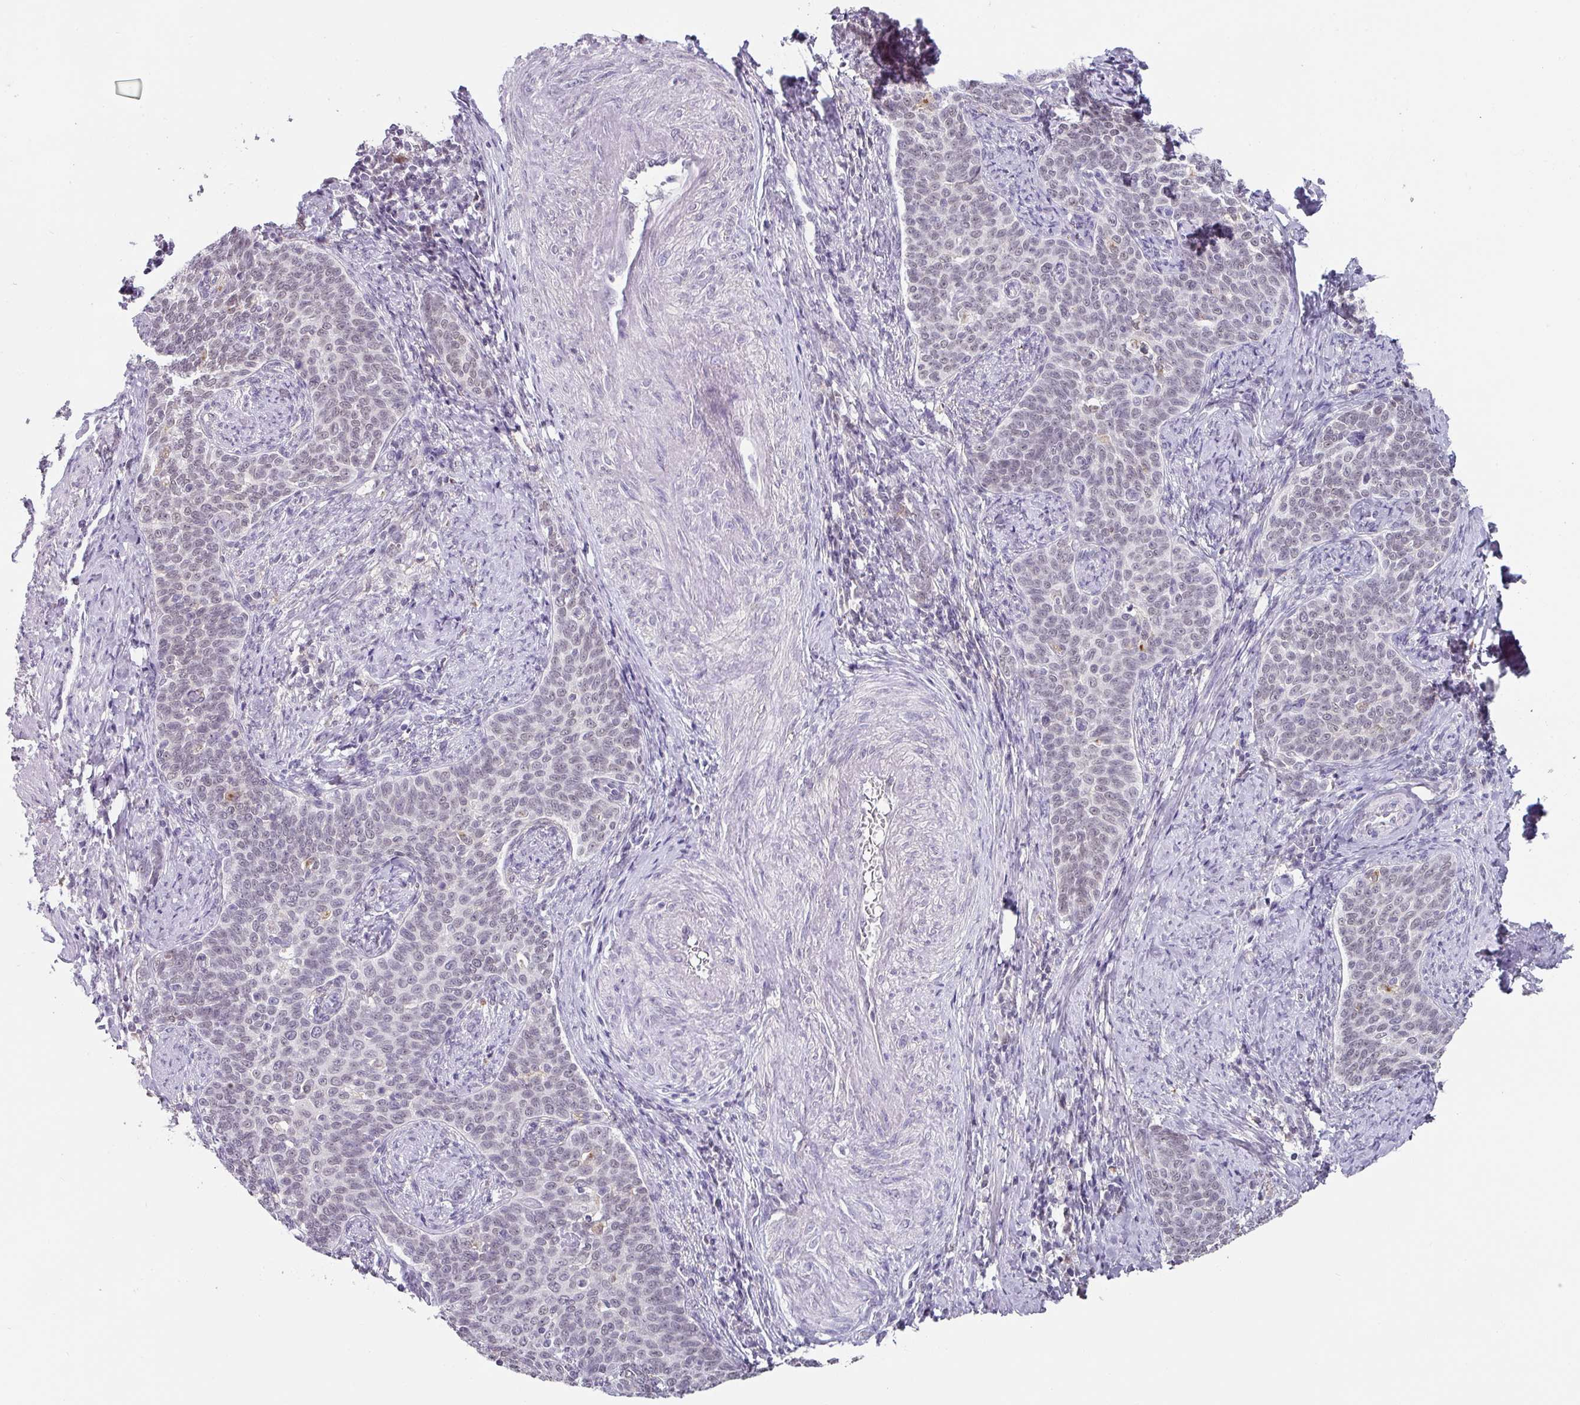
{"staining": {"intensity": "negative", "quantity": "none", "location": "none"}, "tissue": "cervical cancer", "cell_type": "Tumor cells", "image_type": "cancer", "snomed": [{"axis": "morphology", "description": "Squamous cell carcinoma, NOS"}, {"axis": "topography", "description": "Cervix"}], "caption": "IHC of cervical squamous cell carcinoma exhibits no positivity in tumor cells. (DAB immunohistochemistry, high magnification).", "gene": "C1QB", "patient": {"sex": "female", "age": 39}}